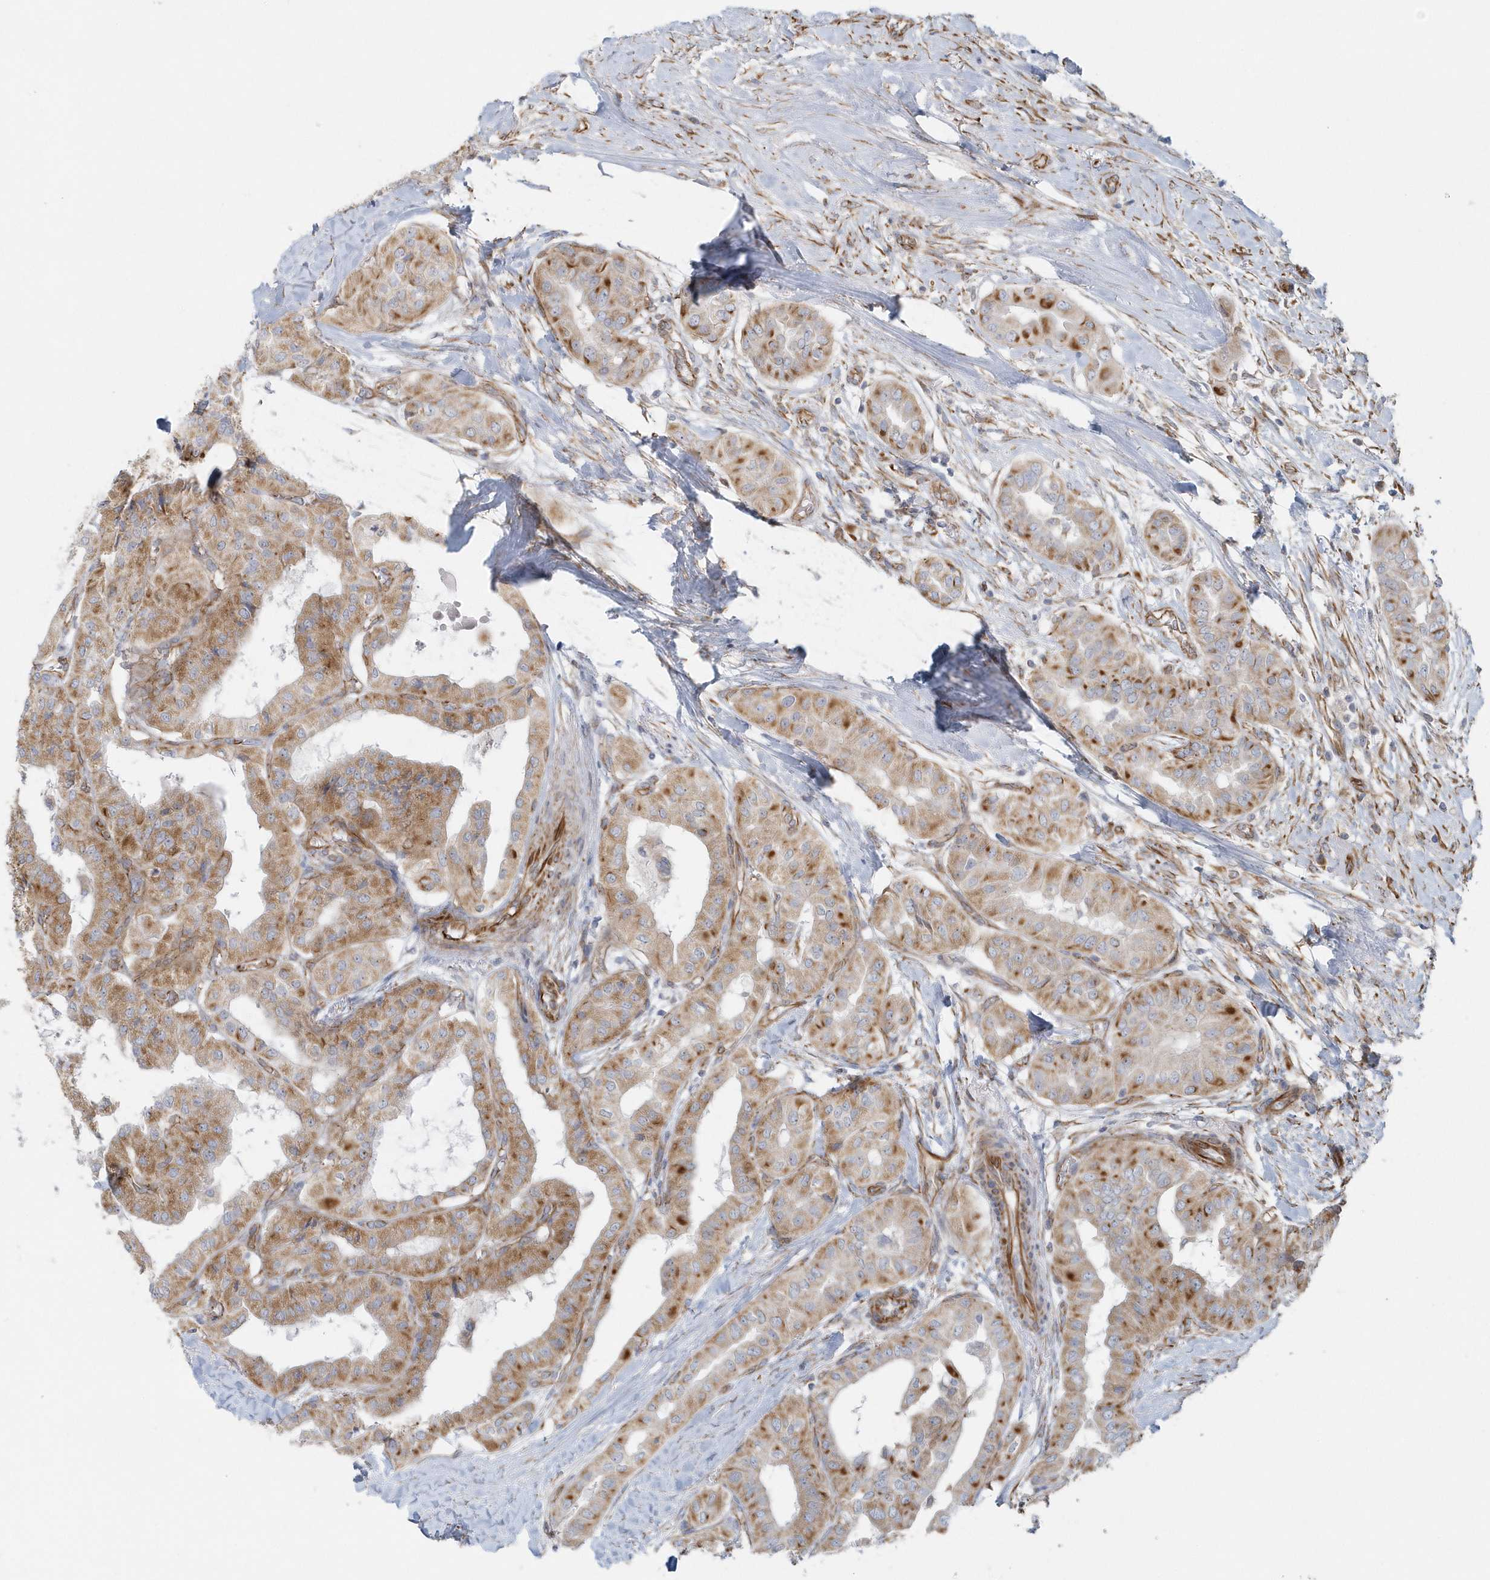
{"staining": {"intensity": "moderate", "quantity": "25%-75%", "location": "cytoplasmic/membranous"}, "tissue": "thyroid cancer", "cell_type": "Tumor cells", "image_type": "cancer", "snomed": [{"axis": "morphology", "description": "Papillary adenocarcinoma, NOS"}, {"axis": "topography", "description": "Thyroid gland"}], "caption": "This is an image of immunohistochemistry staining of thyroid cancer (papillary adenocarcinoma), which shows moderate staining in the cytoplasmic/membranous of tumor cells.", "gene": "GPR152", "patient": {"sex": "female", "age": 59}}